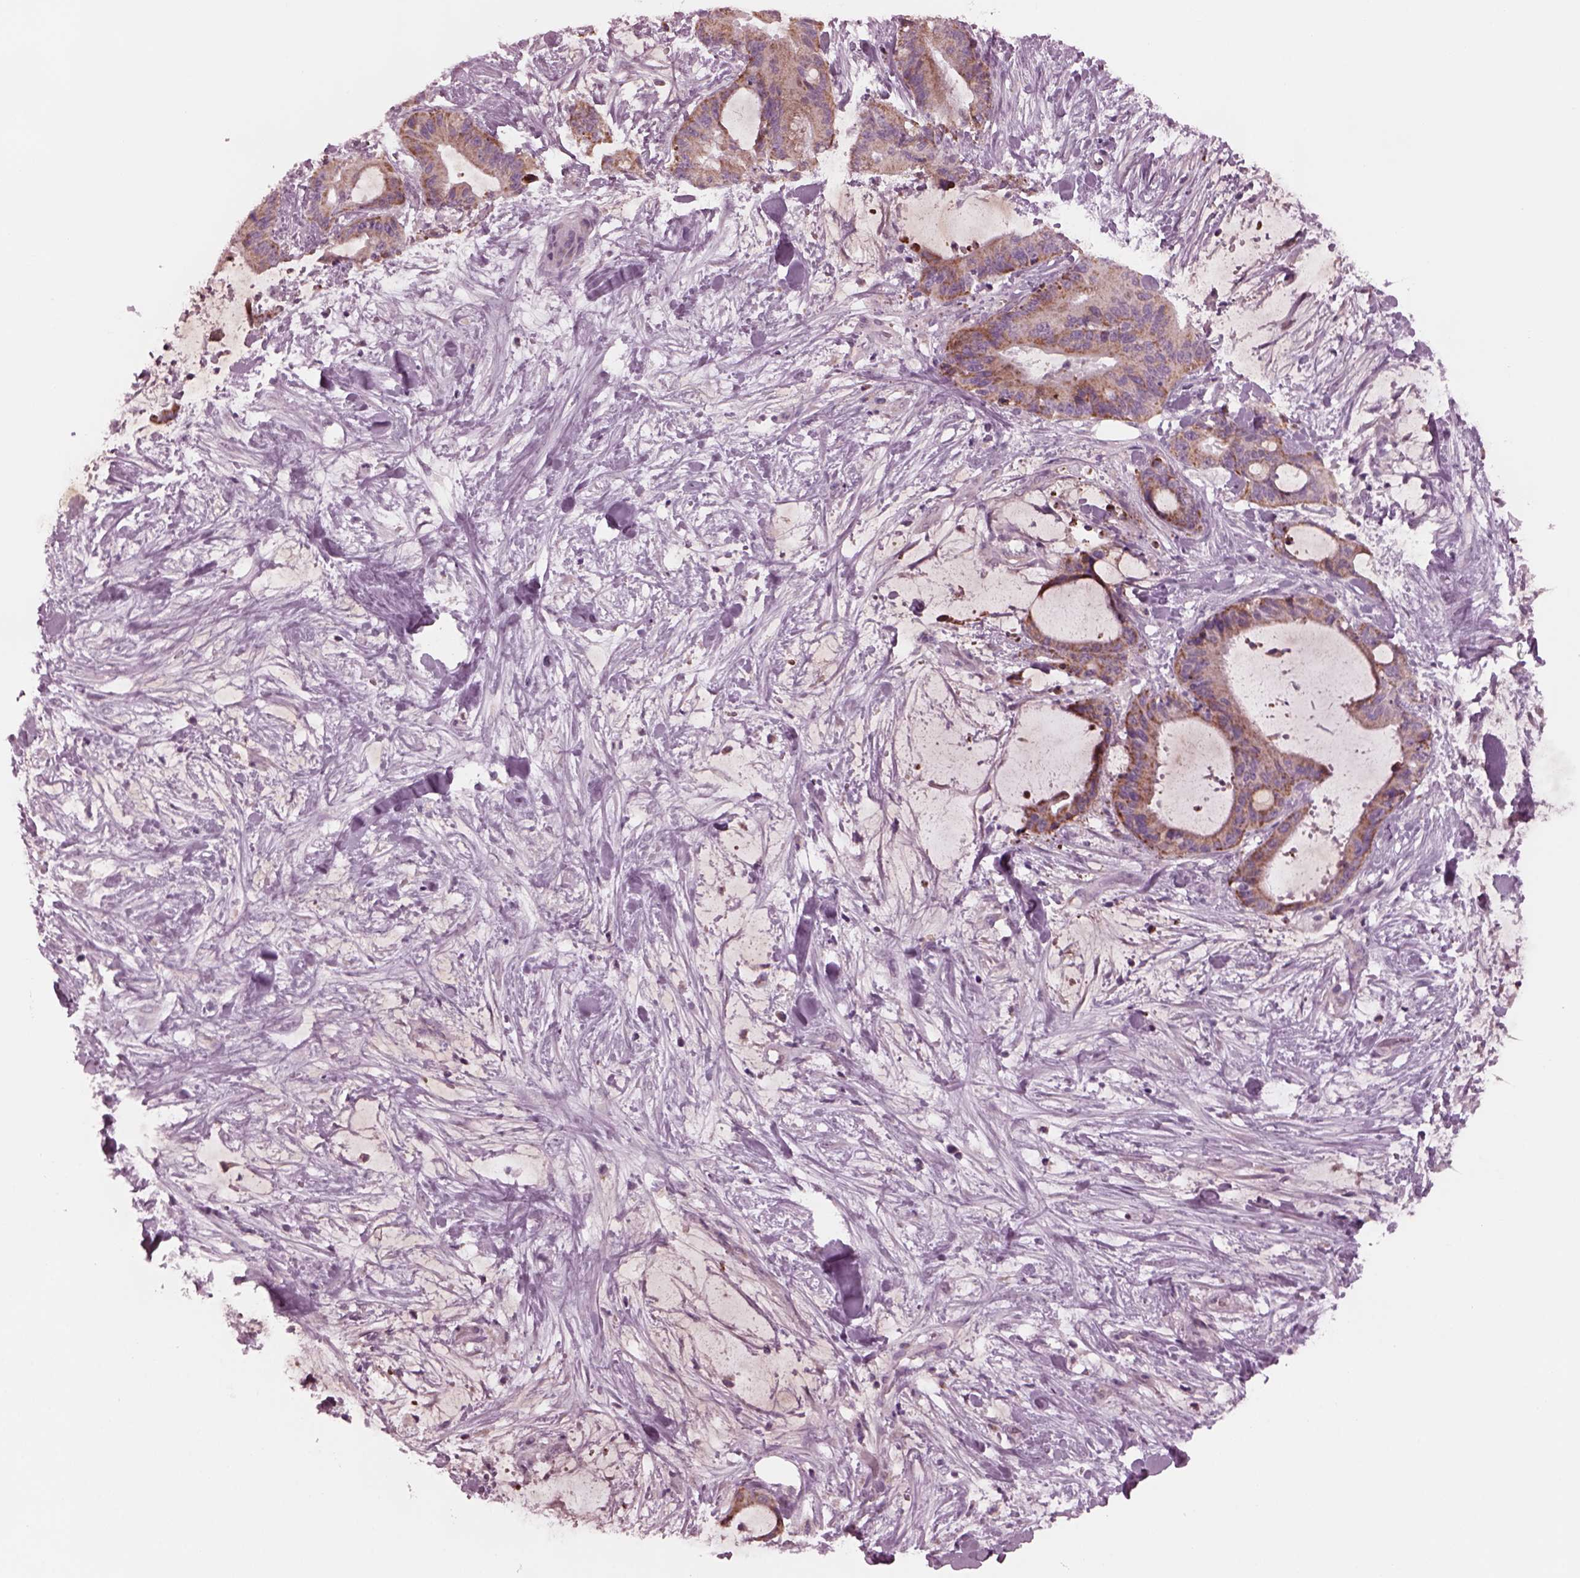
{"staining": {"intensity": "moderate", "quantity": ">75%", "location": "cytoplasmic/membranous"}, "tissue": "liver cancer", "cell_type": "Tumor cells", "image_type": "cancer", "snomed": [{"axis": "morphology", "description": "Cholangiocarcinoma"}, {"axis": "topography", "description": "Liver"}], "caption": "DAB immunohistochemical staining of human liver cancer (cholangiocarcinoma) exhibits moderate cytoplasmic/membranous protein expression in about >75% of tumor cells.", "gene": "CELSR3", "patient": {"sex": "female", "age": 73}}